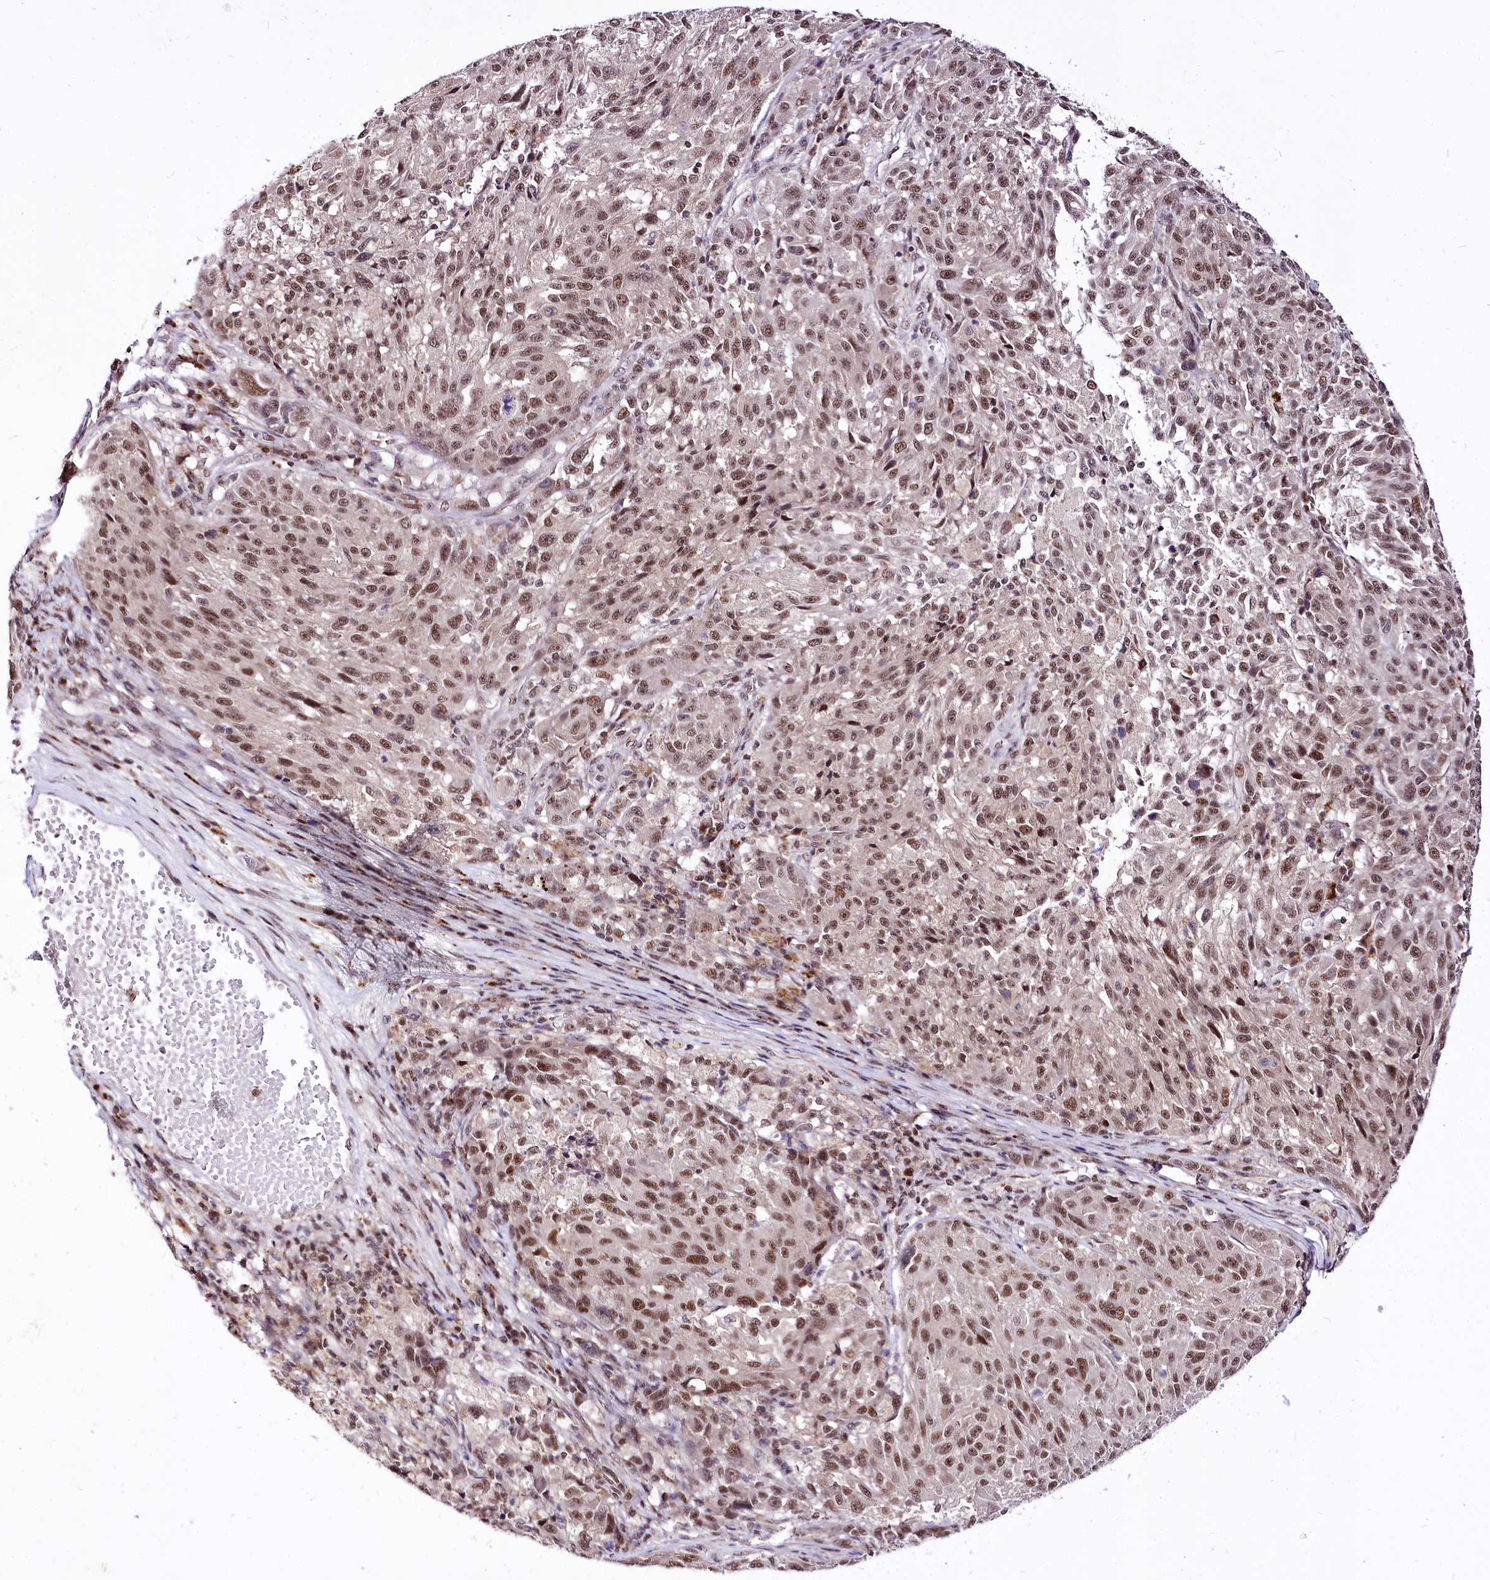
{"staining": {"intensity": "moderate", "quantity": ">75%", "location": "nuclear"}, "tissue": "melanoma", "cell_type": "Tumor cells", "image_type": "cancer", "snomed": [{"axis": "morphology", "description": "Malignant melanoma, NOS"}, {"axis": "topography", "description": "Skin"}], "caption": "Approximately >75% of tumor cells in melanoma exhibit moderate nuclear protein positivity as visualized by brown immunohistochemical staining.", "gene": "POLA2", "patient": {"sex": "male", "age": 53}}